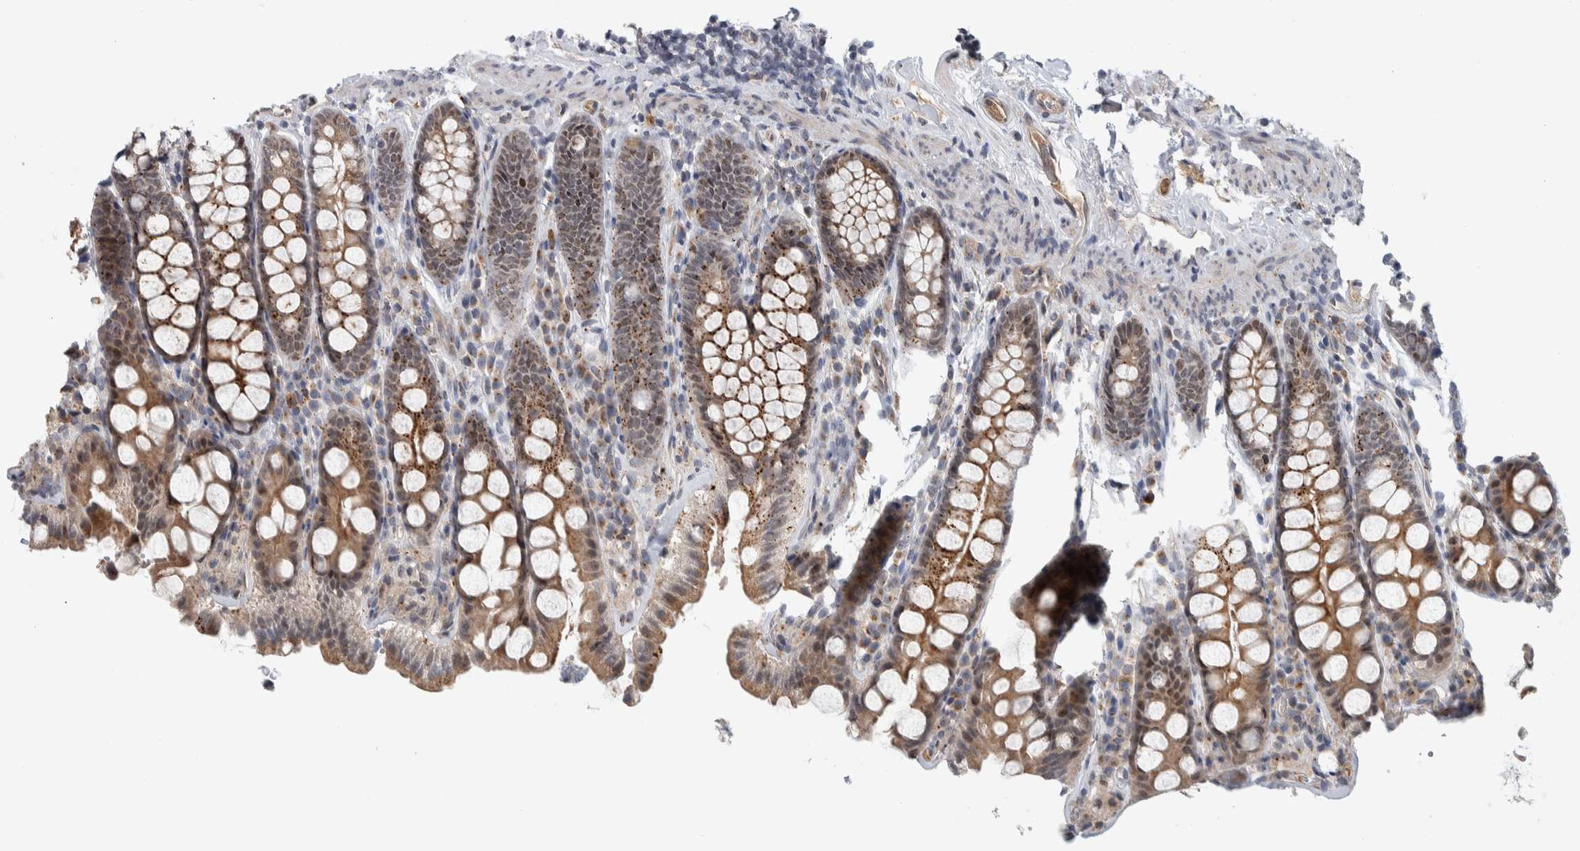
{"staining": {"intensity": "weak", "quantity": ">75%", "location": "cytoplasmic/membranous"}, "tissue": "colon", "cell_type": "Endothelial cells", "image_type": "normal", "snomed": [{"axis": "morphology", "description": "Normal tissue, NOS"}, {"axis": "topography", "description": "Colon"}, {"axis": "topography", "description": "Peripheral nerve tissue"}], "caption": "DAB immunohistochemical staining of benign colon reveals weak cytoplasmic/membranous protein staining in approximately >75% of endothelial cells. The staining is performed using DAB (3,3'-diaminobenzidine) brown chromogen to label protein expression. The nuclei are counter-stained blue using hematoxylin.", "gene": "MSL1", "patient": {"sex": "female", "age": 61}}